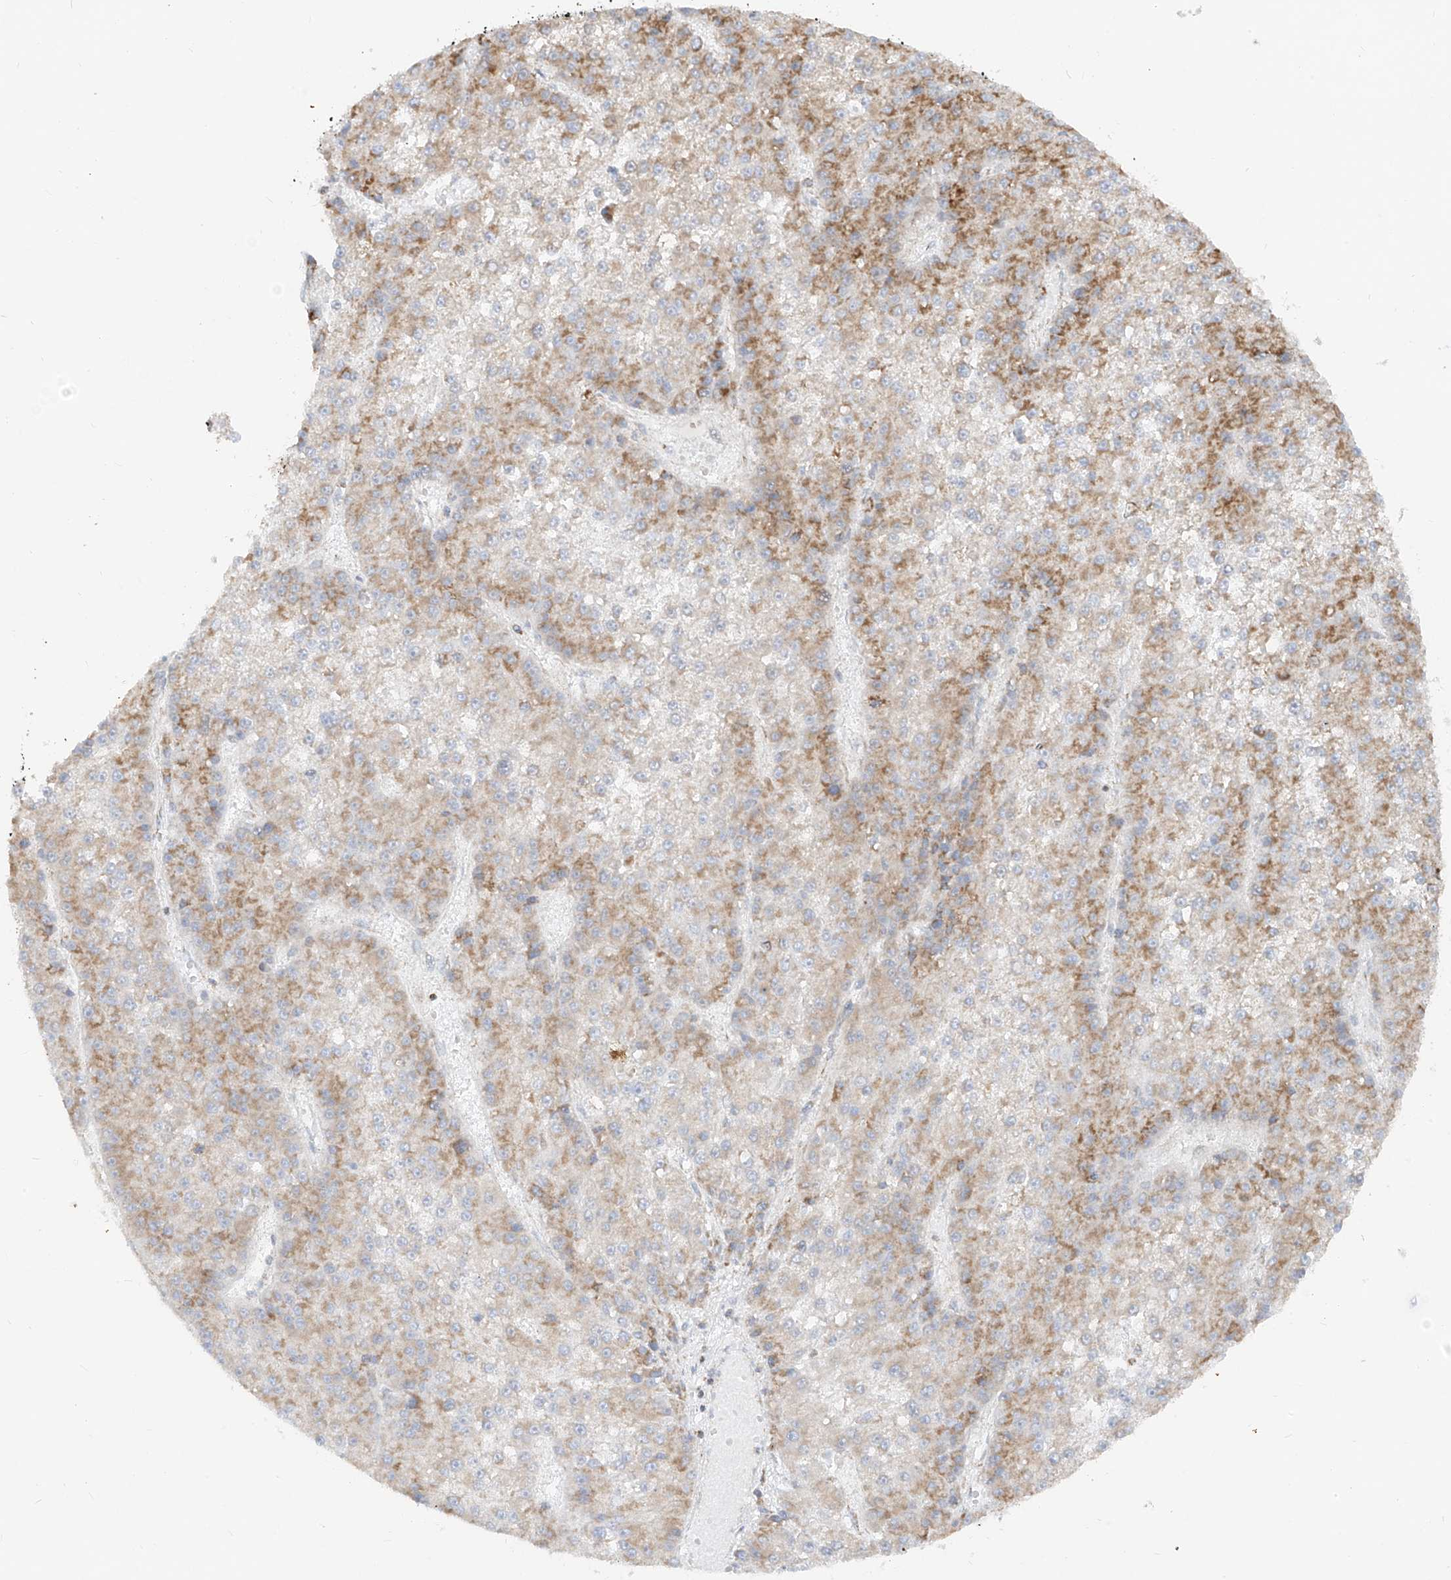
{"staining": {"intensity": "moderate", "quantity": "25%-75%", "location": "cytoplasmic/membranous"}, "tissue": "liver cancer", "cell_type": "Tumor cells", "image_type": "cancer", "snomed": [{"axis": "morphology", "description": "Carcinoma, Hepatocellular, NOS"}, {"axis": "topography", "description": "Liver"}], "caption": "Moderate cytoplasmic/membranous expression for a protein is present in approximately 25%-75% of tumor cells of liver cancer (hepatocellular carcinoma) using immunohistochemistry.", "gene": "ETHE1", "patient": {"sex": "female", "age": 73}}